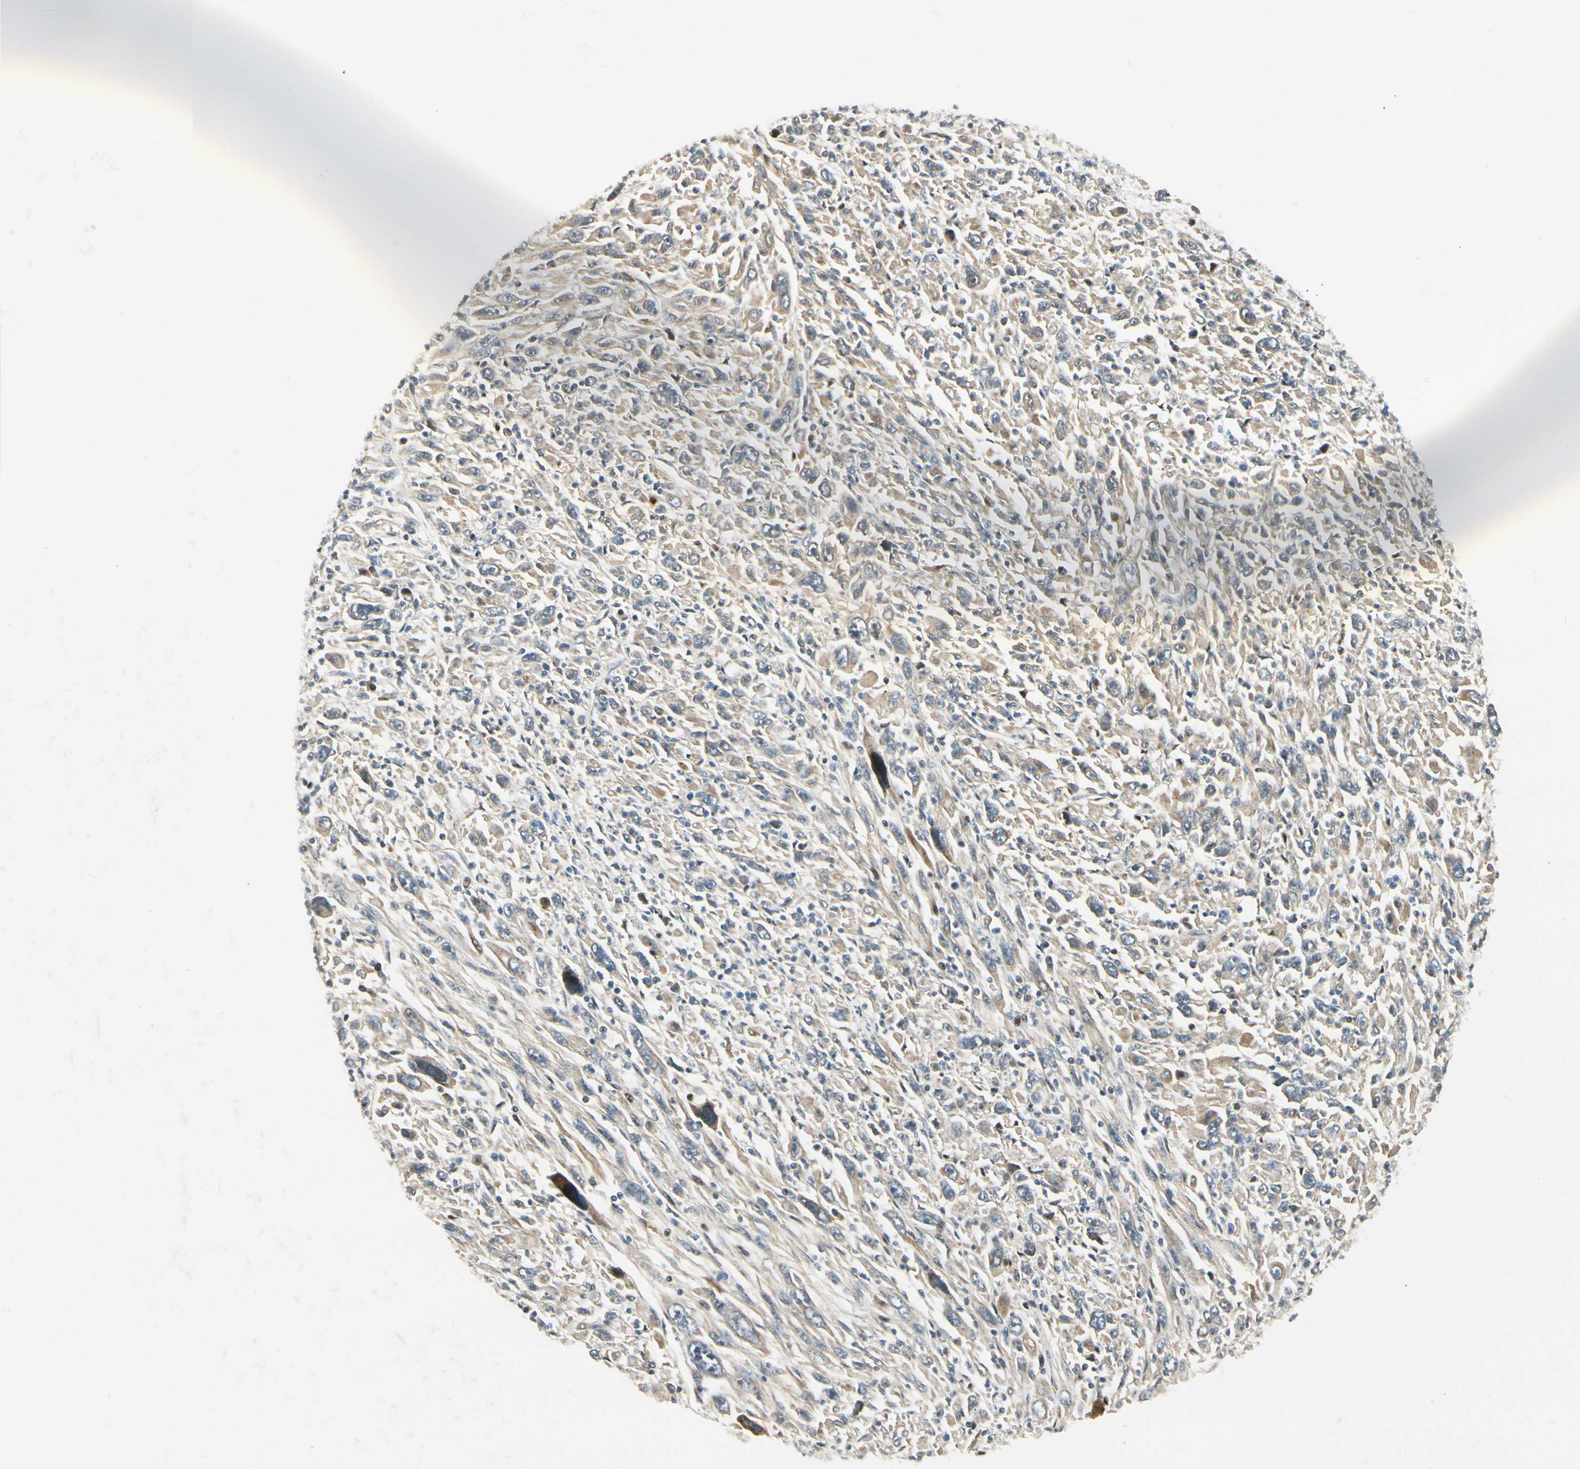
{"staining": {"intensity": "weak", "quantity": ">75%", "location": "cytoplasmic/membranous"}, "tissue": "melanoma", "cell_type": "Tumor cells", "image_type": "cancer", "snomed": [{"axis": "morphology", "description": "Malignant melanoma, Metastatic site"}, {"axis": "topography", "description": "Skin"}], "caption": "Immunohistochemical staining of melanoma demonstrates low levels of weak cytoplasmic/membranous positivity in about >75% of tumor cells. Using DAB (brown) and hematoxylin (blue) stains, captured at high magnification using brightfield microscopy.", "gene": "P4HA3", "patient": {"sex": "female", "age": 56}}